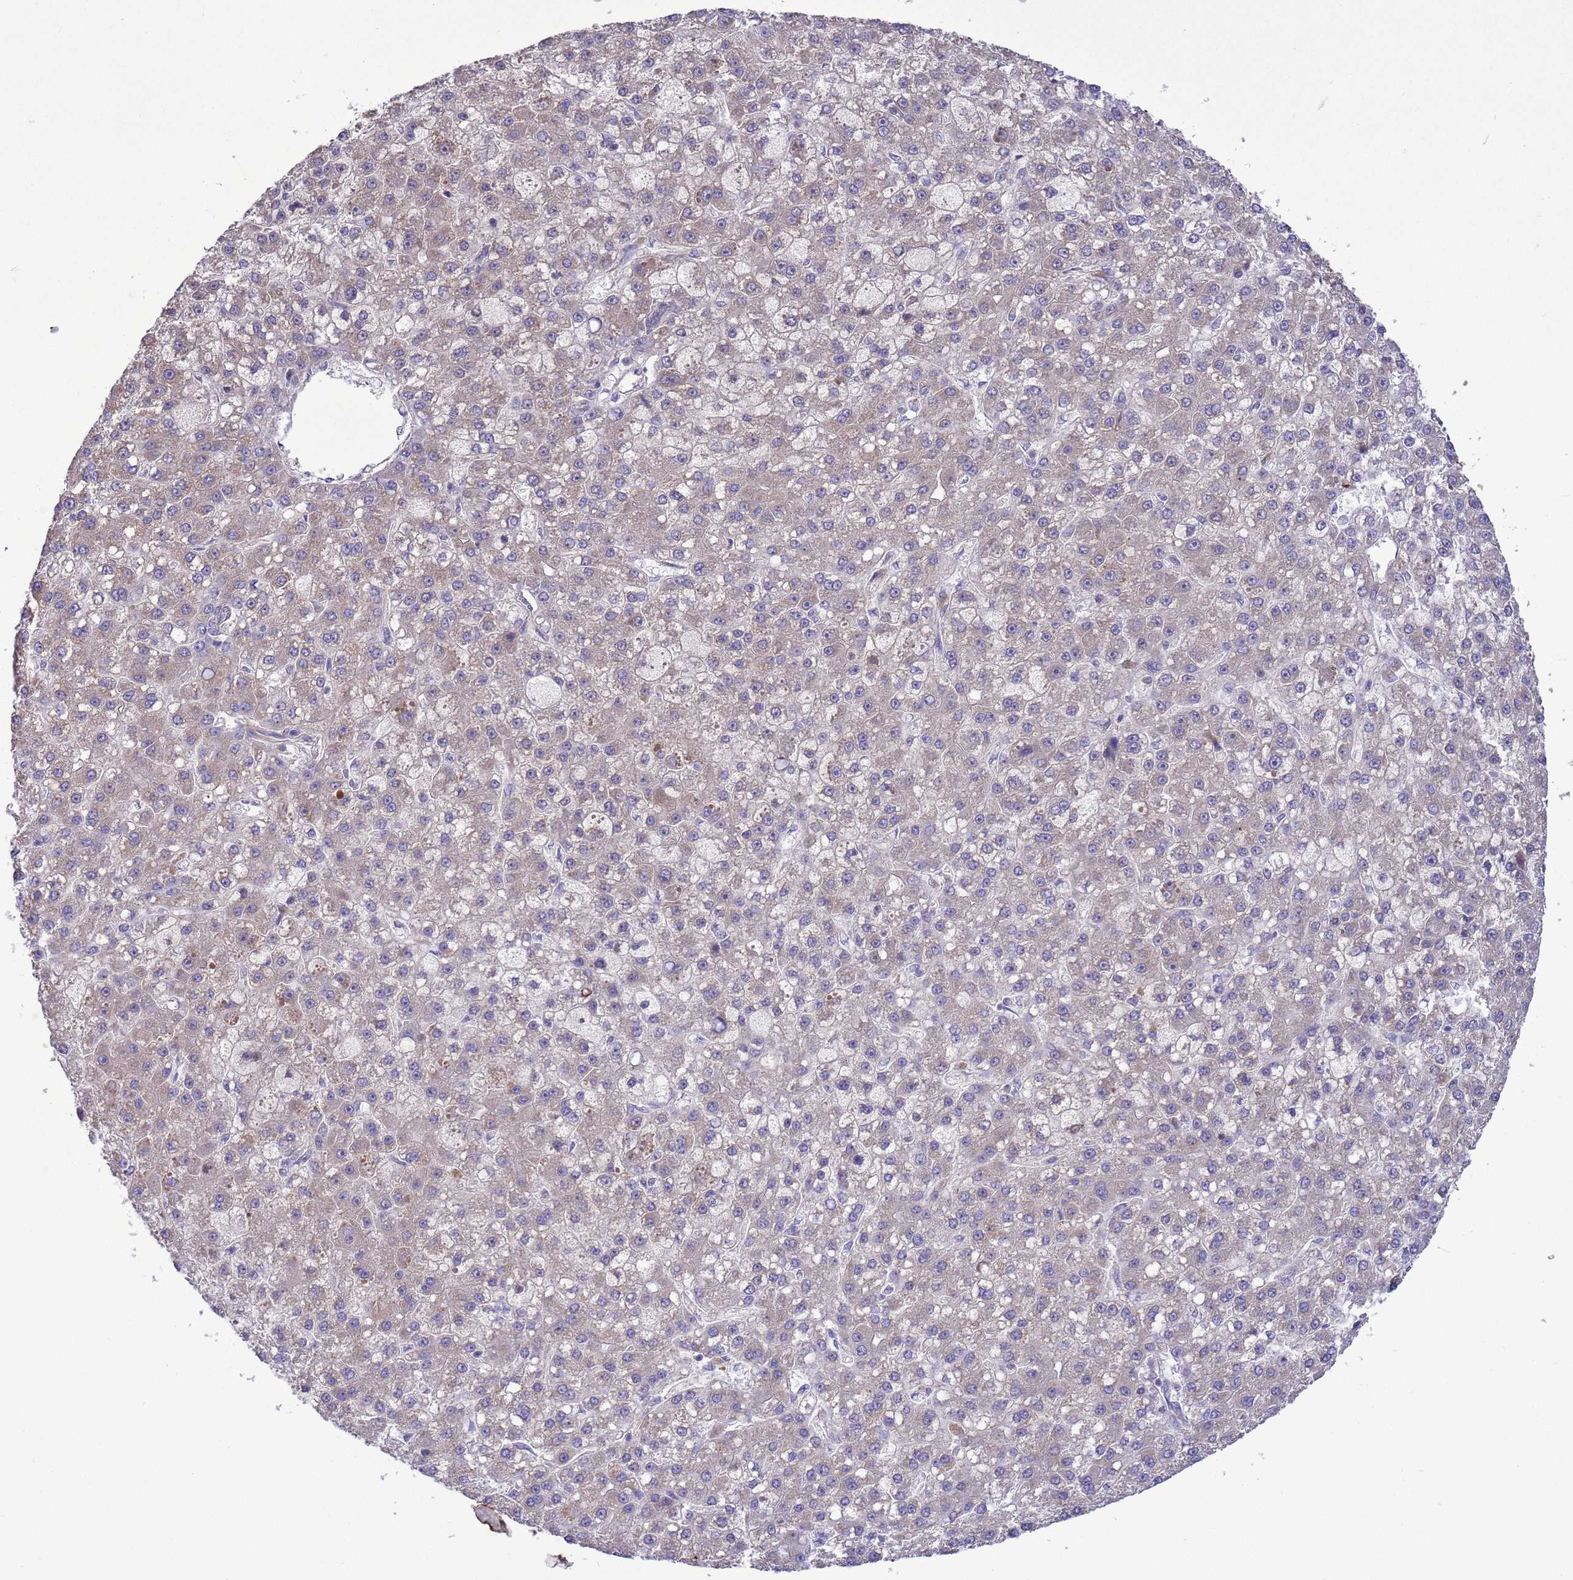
{"staining": {"intensity": "negative", "quantity": "none", "location": "none"}, "tissue": "liver cancer", "cell_type": "Tumor cells", "image_type": "cancer", "snomed": [{"axis": "morphology", "description": "Carcinoma, Hepatocellular, NOS"}, {"axis": "topography", "description": "Liver"}], "caption": "DAB (3,3'-diaminobenzidine) immunohistochemical staining of liver hepatocellular carcinoma displays no significant expression in tumor cells. (DAB (3,3'-diaminobenzidine) immunohistochemistry with hematoxylin counter stain).", "gene": "GJA10", "patient": {"sex": "male", "age": 67}}